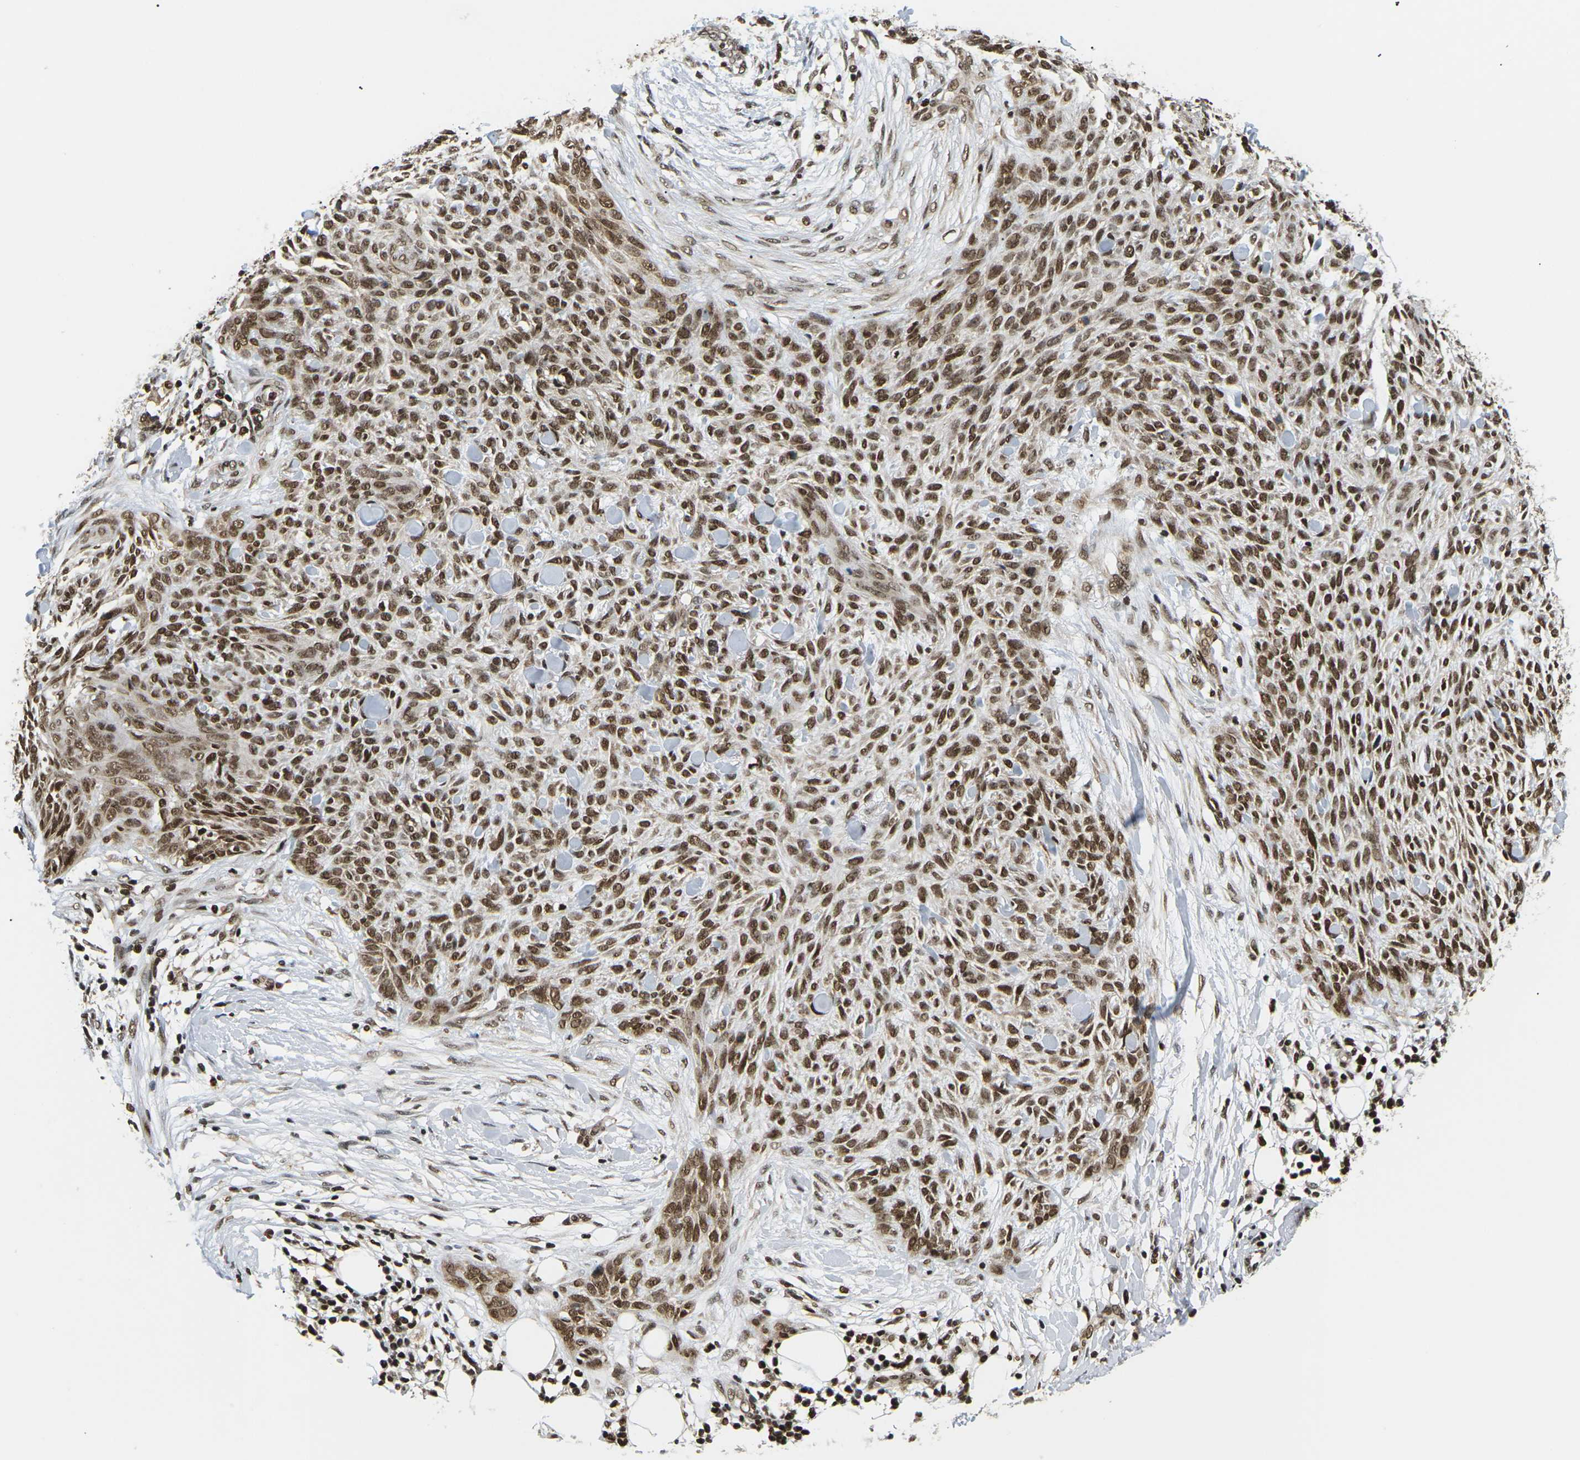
{"staining": {"intensity": "strong", "quantity": ">75%", "location": "nuclear"}, "tissue": "skin cancer", "cell_type": "Tumor cells", "image_type": "cancer", "snomed": [{"axis": "morphology", "description": "Basal cell carcinoma"}, {"axis": "topography", "description": "Skin"}], "caption": "Immunohistochemical staining of skin cancer displays high levels of strong nuclear protein positivity in about >75% of tumor cells.", "gene": "CELF1", "patient": {"sex": "female", "age": 84}}